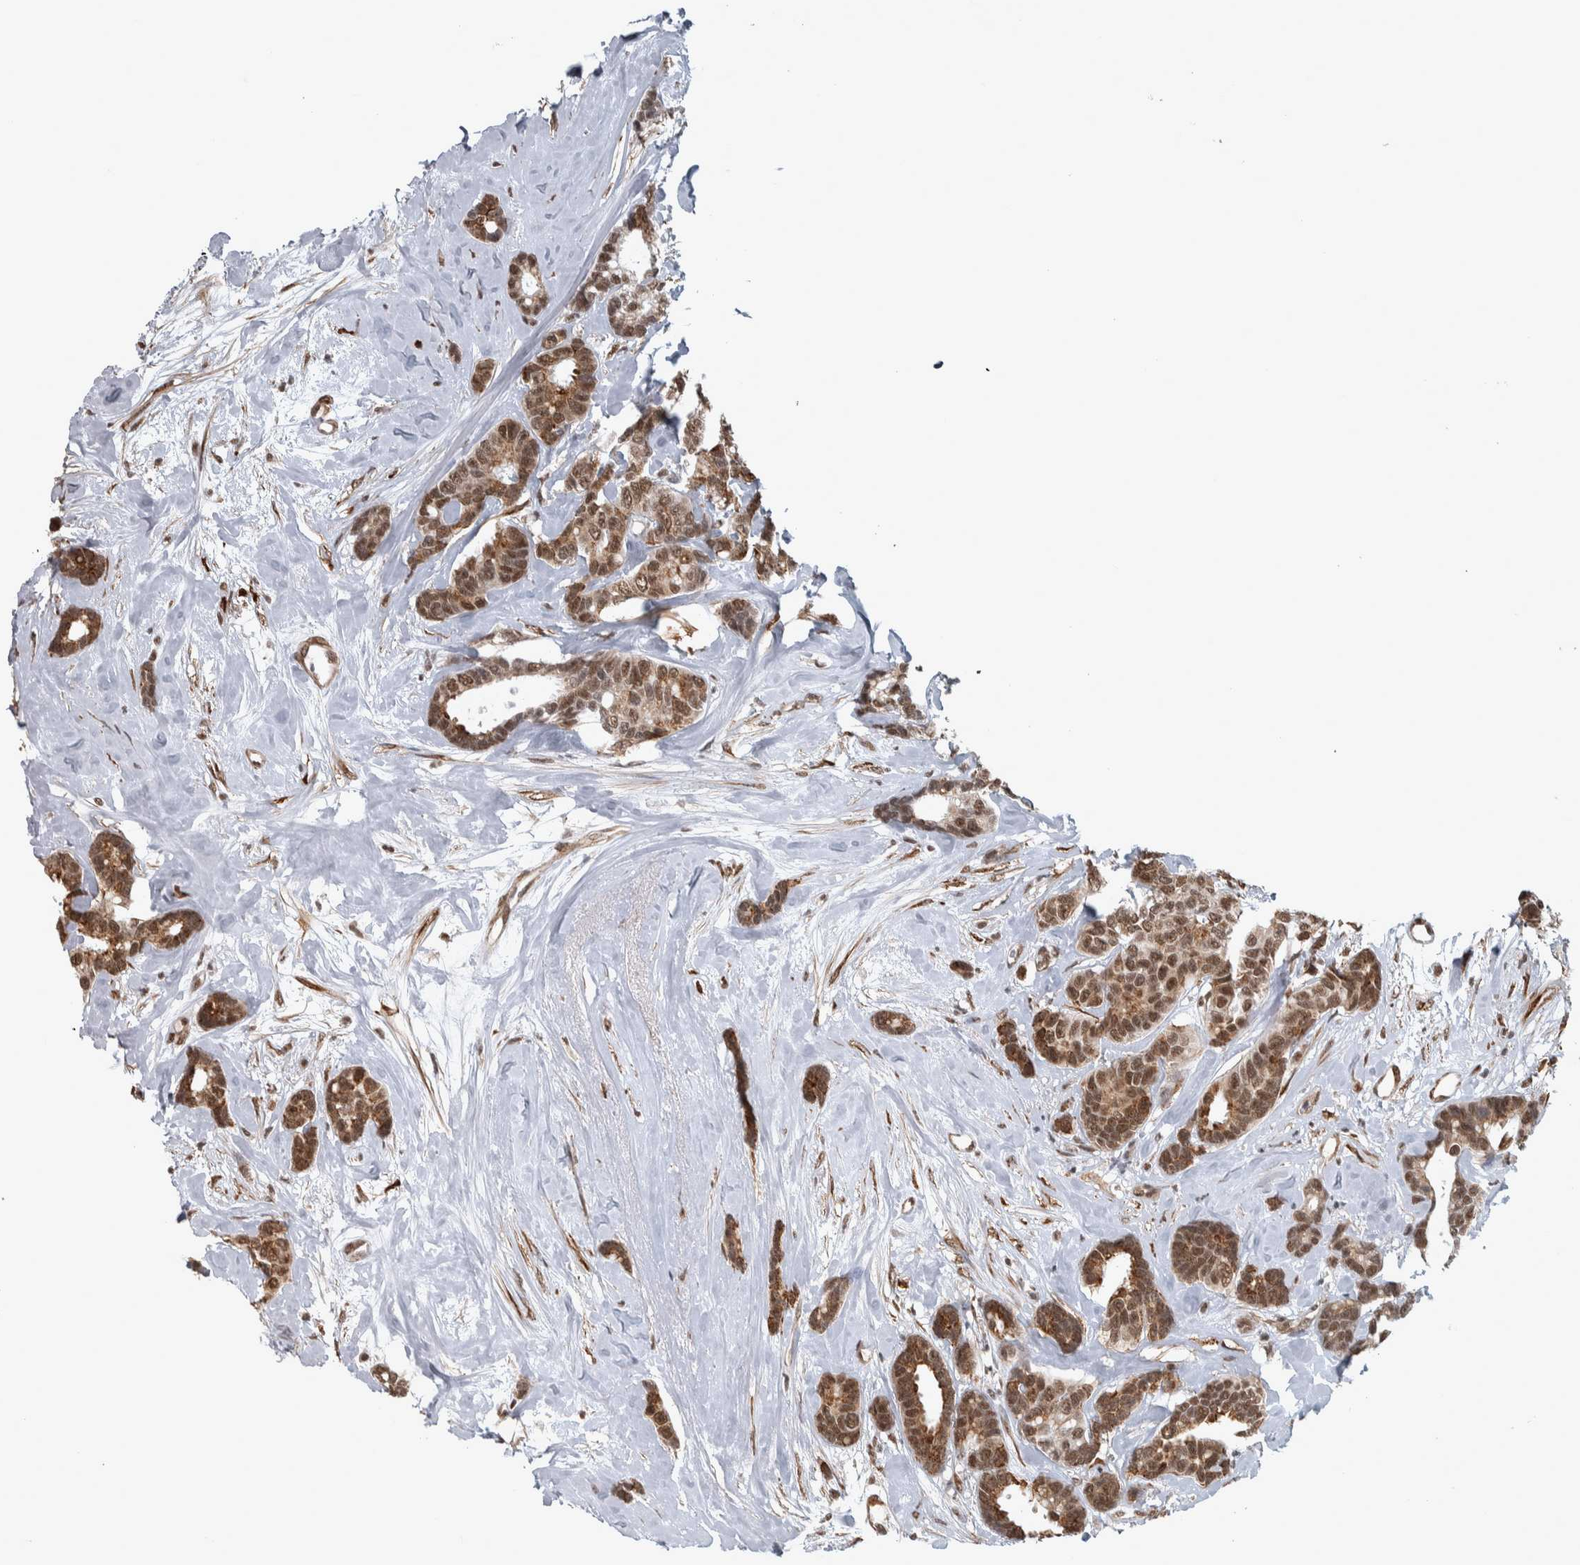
{"staining": {"intensity": "moderate", "quantity": ">75%", "location": "nuclear"}, "tissue": "breast cancer", "cell_type": "Tumor cells", "image_type": "cancer", "snomed": [{"axis": "morphology", "description": "Duct carcinoma"}, {"axis": "topography", "description": "Breast"}], "caption": "Invasive ductal carcinoma (breast) tissue shows moderate nuclear expression in about >75% of tumor cells", "gene": "DDX42", "patient": {"sex": "female", "age": 87}}